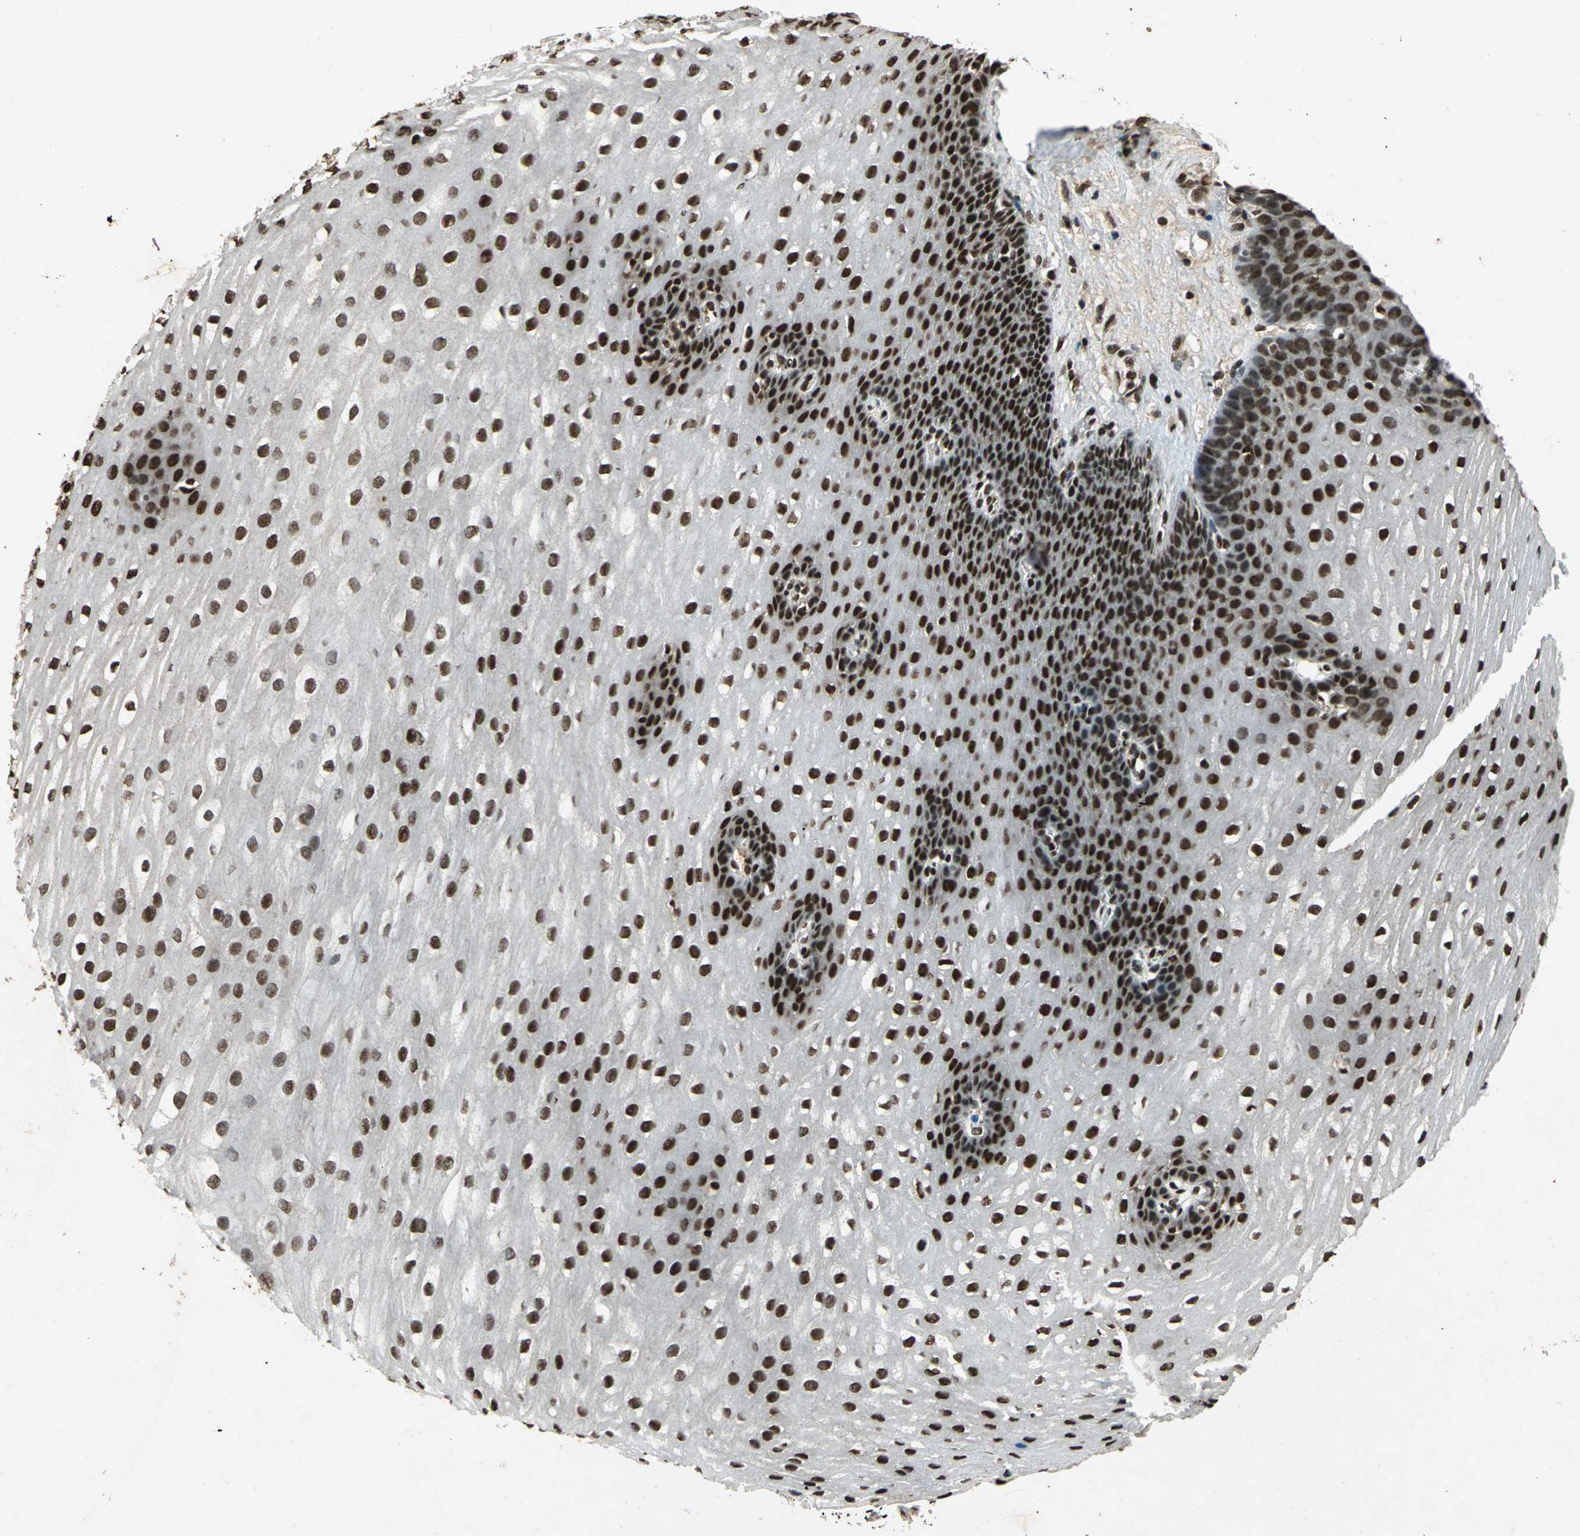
{"staining": {"intensity": "strong", "quantity": ">75%", "location": "nuclear"}, "tissue": "esophagus", "cell_type": "Squamous epithelial cells", "image_type": "normal", "snomed": [{"axis": "morphology", "description": "Normal tissue, NOS"}, {"axis": "topography", "description": "Esophagus"}], "caption": "Human esophagus stained with a protein marker shows strong staining in squamous epithelial cells.", "gene": "MTA2", "patient": {"sex": "male", "age": 48}}